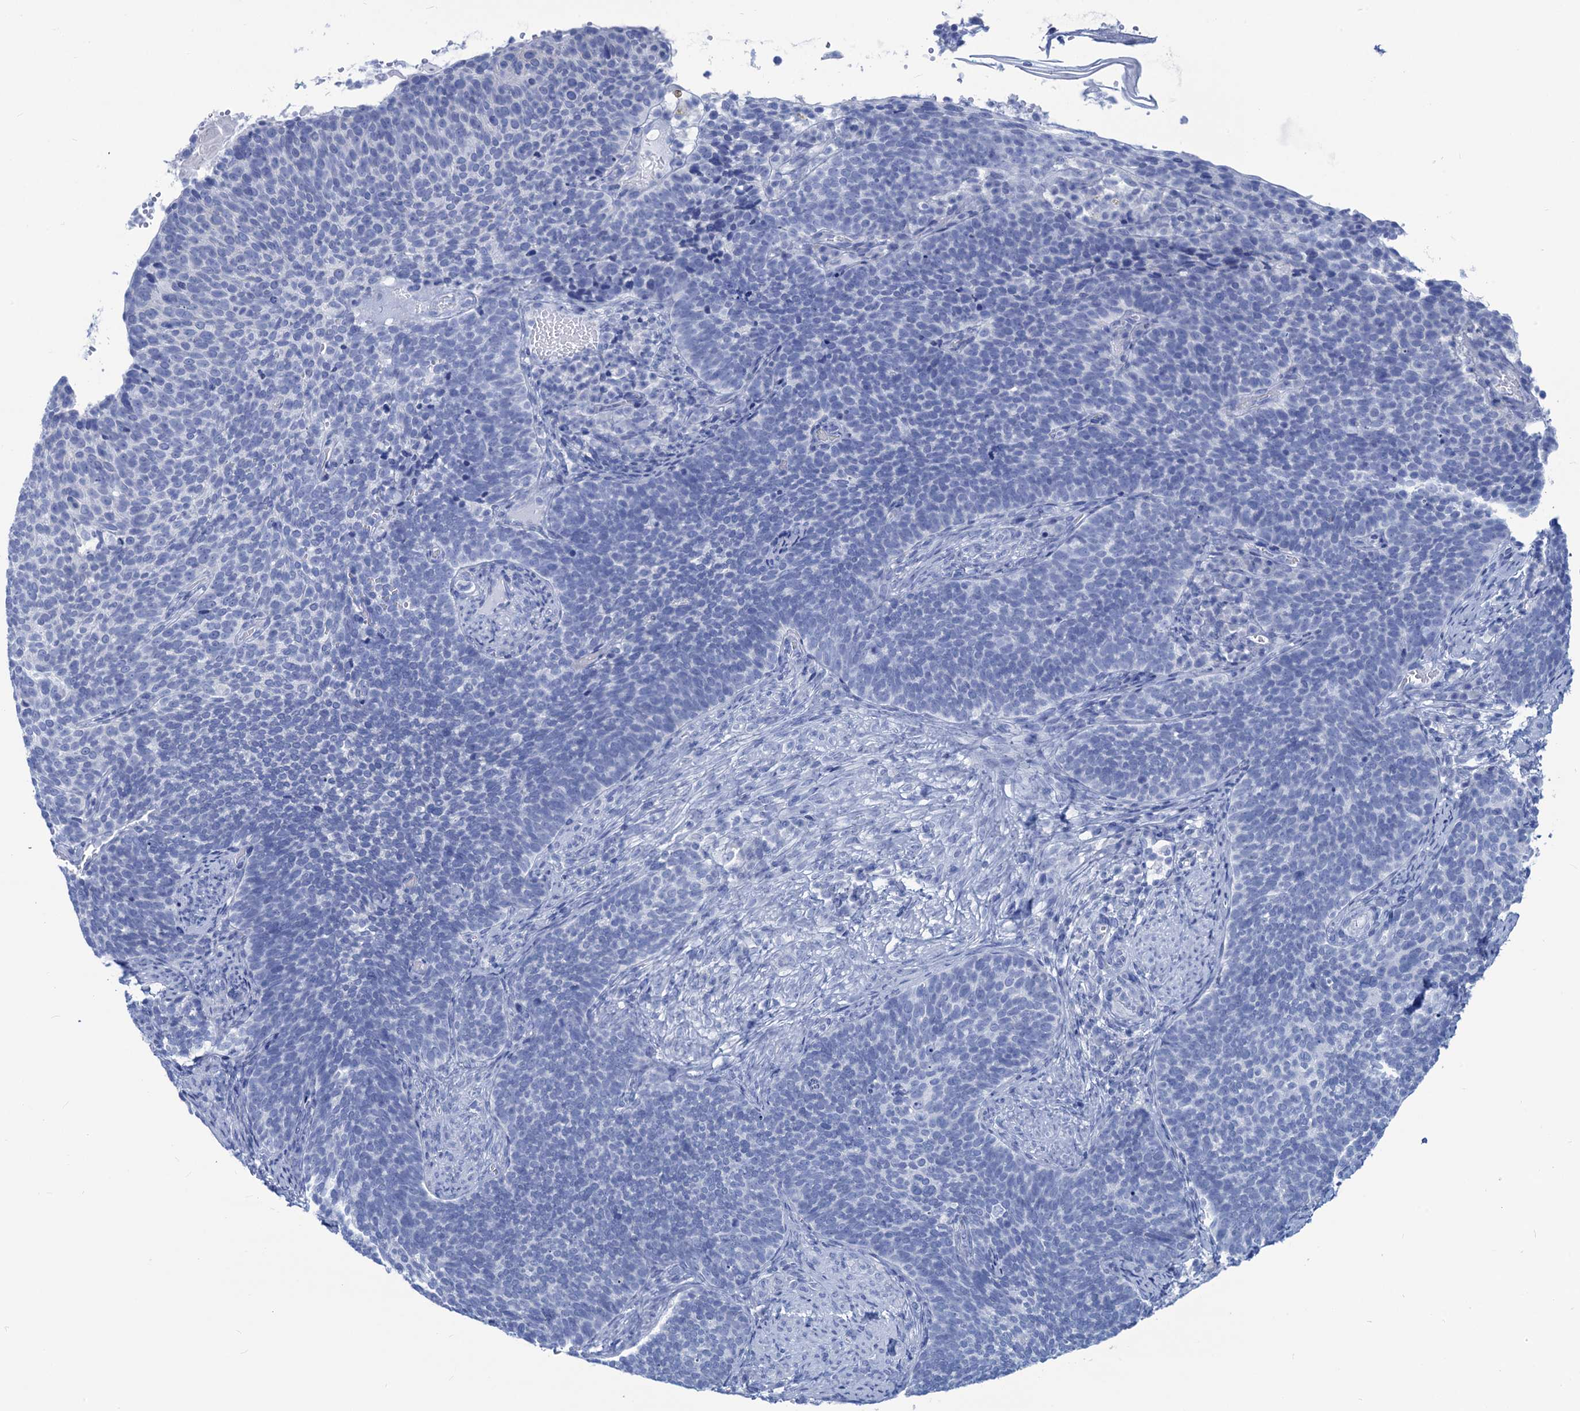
{"staining": {"intensity": "negative", "quantity": "none", "location": "none"}, "tissue": "cervical cancer", "cell_type": "Tumor cells", "image_type": "cancer", "snomed": [{"axis": "morphology", "description": "Normal tissue, NOS"}, {"axis": "morphology", "description": "Squamous cell carcinoma, NOS"}, {"axis": "topography", "description": "Cervix"}], "caption": "This is an immunohistochemistry (IHC) image of cervical squamous cell carcinoma. There is no staining in tumor cells.", "gene": "CABYR", "patient": {"sex": "female", "age": 39}}